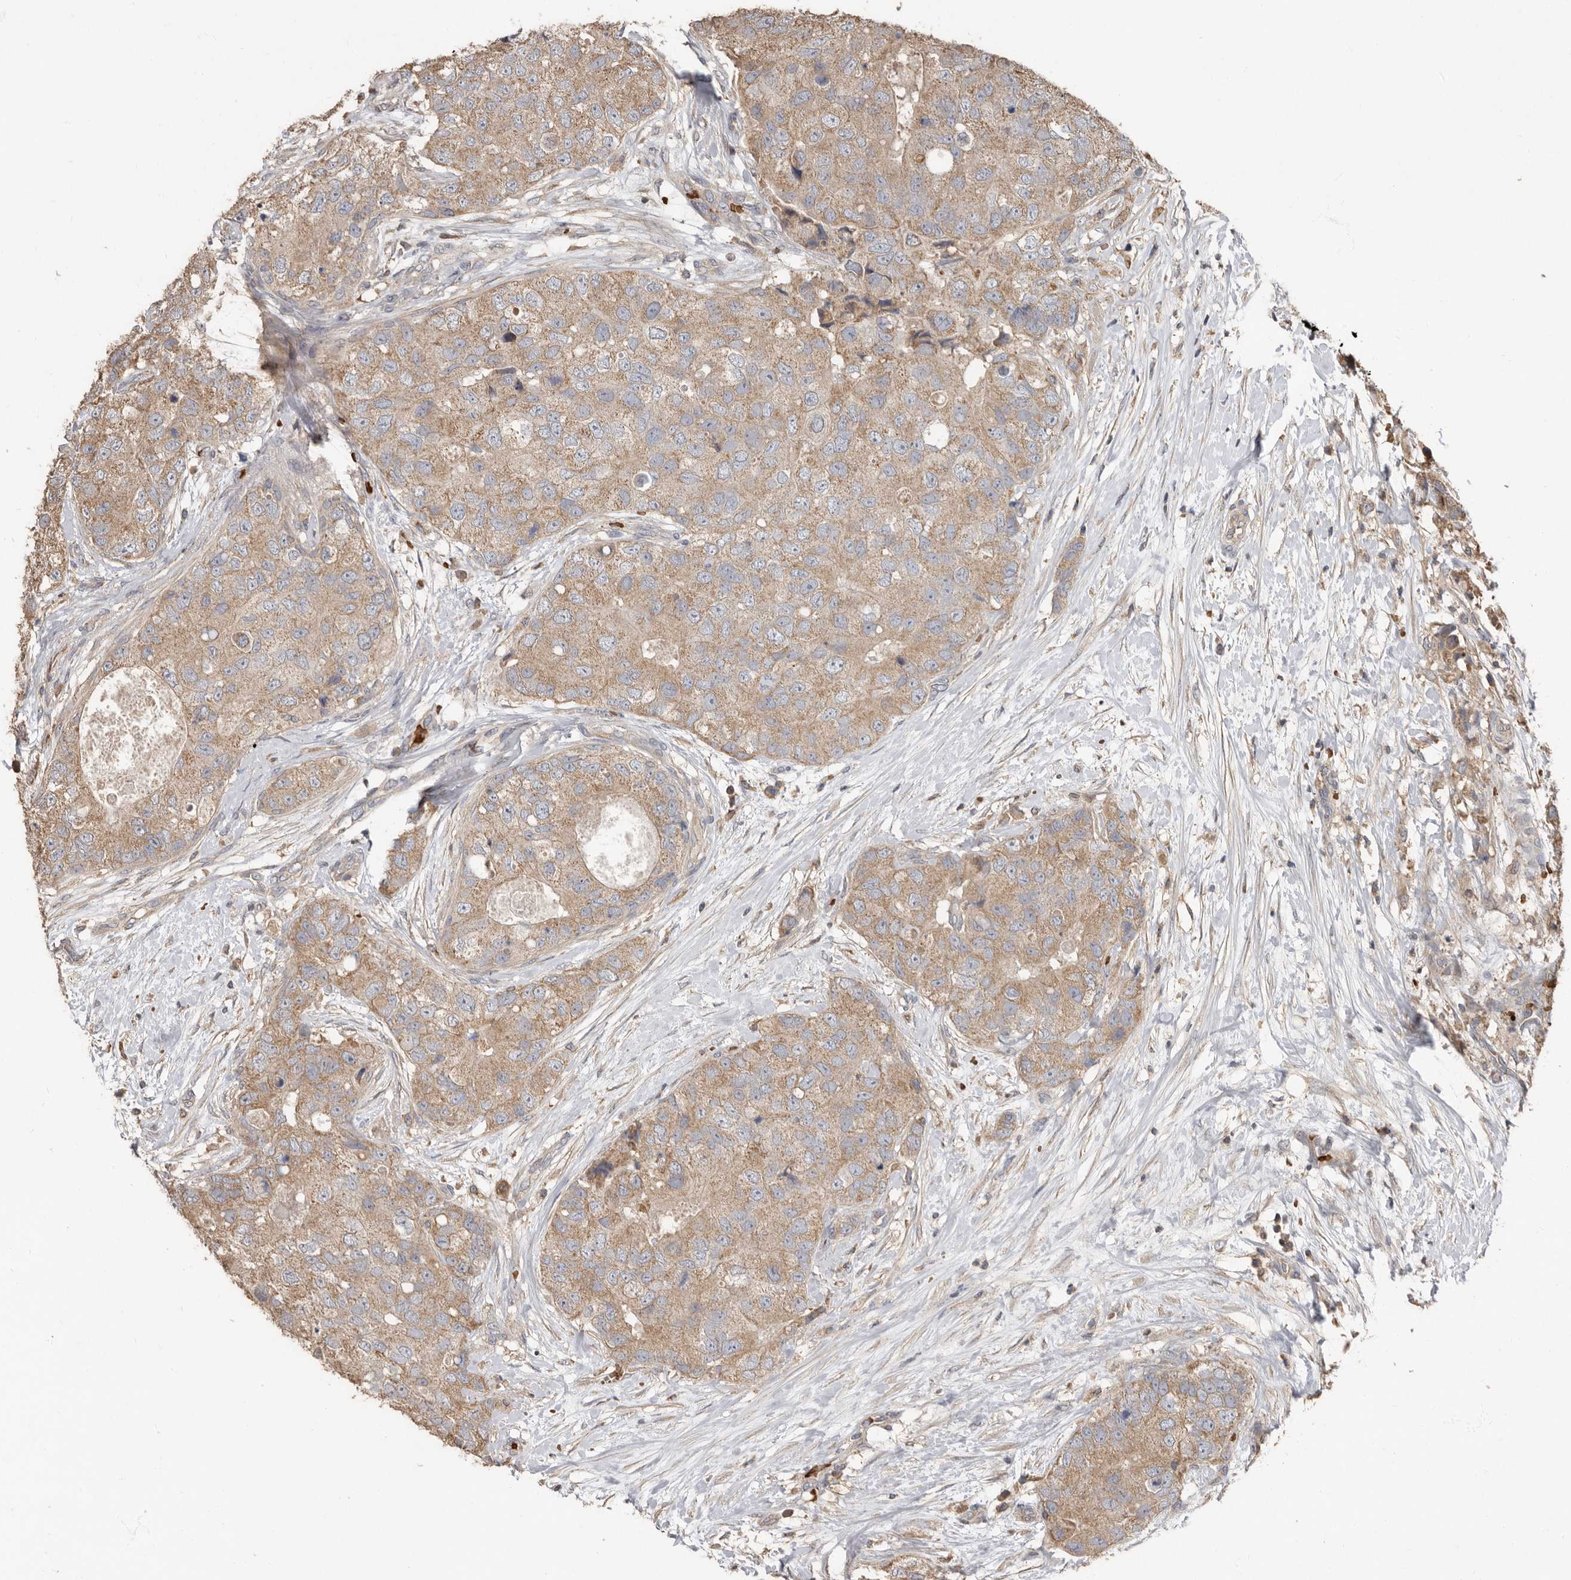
{"staining": {"intensity": "moderate", "quantity": ">75%", "location": "cytoplasmic/membranous"}, "tissue": "breast cancer", "cell_type": "Tumor cells", "image_type": "cancer", "snomed": [{"axis": "morphology", "description": "Duct carcinoma"}, {"axis": "topography", "description": "Breast"}], "caption": "The immunohistochemical stain shows moderate cytoplasmic/membranous expression in tumor cells of invasive ductal carcinoma (breast) tissue. (IHC, brightfield microscopy, high magnification).", "gene": "KIF26B", "patient": {"sex": "female", "age": 62}}